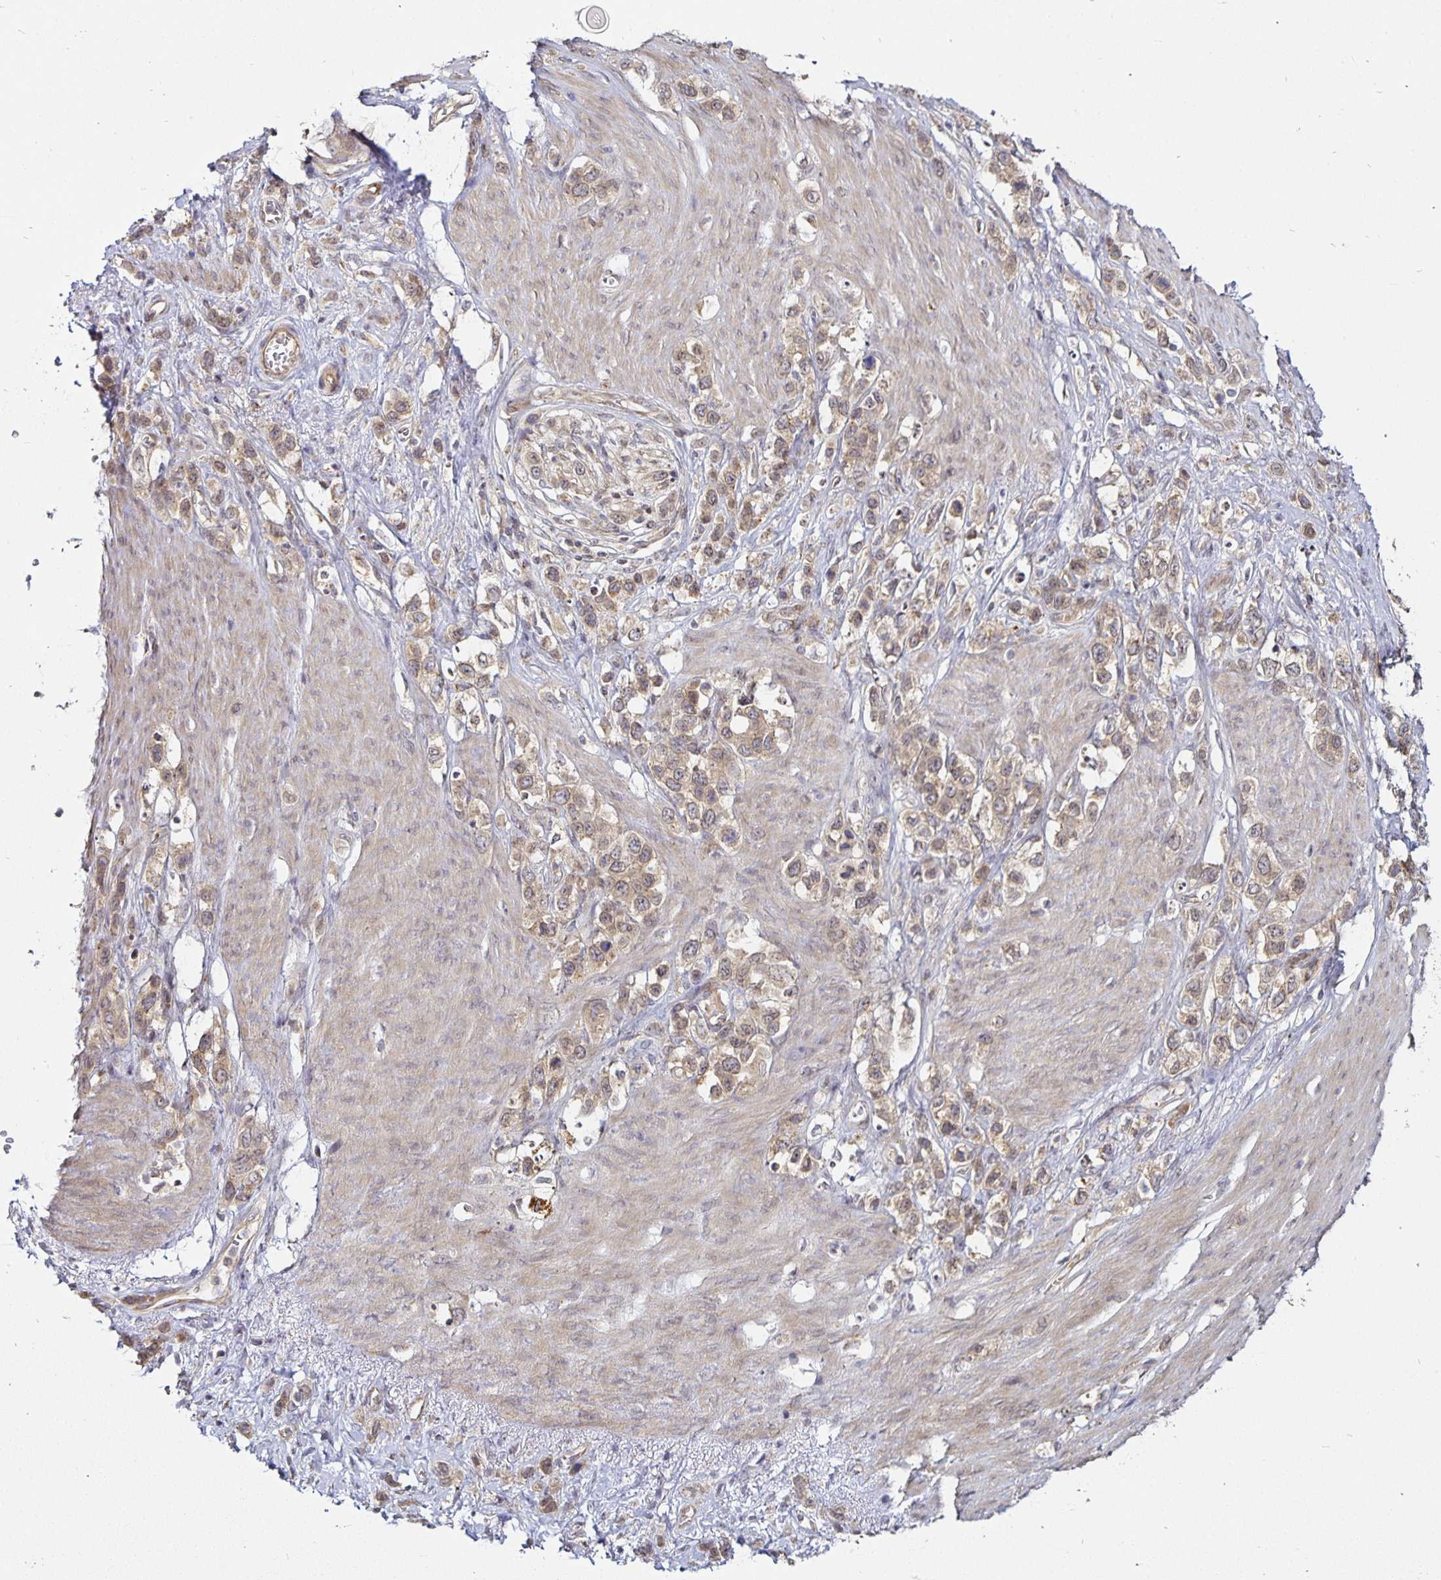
{"staining": {"intensity": "weak", "quantity": "25%-75%", "location": "cytoplasmic/membranous"}, "tissue": "stomach cancer", "cell_type": "Tumor cells", "image_type": "cancer", "snomed": [{"axis": "morphology", "description": "Adenocarcinoma, NOS"}, {"axis": "topography", "description": "Stomach"}], "caption": "Adenocarcinoma (stomach) tissue exhibits weak cytoplasmic/membranous staining in approximately 25%-75% of tumor cells", "gene": "CYP27A1", "patient": {"sex": "female", "age": 65}}